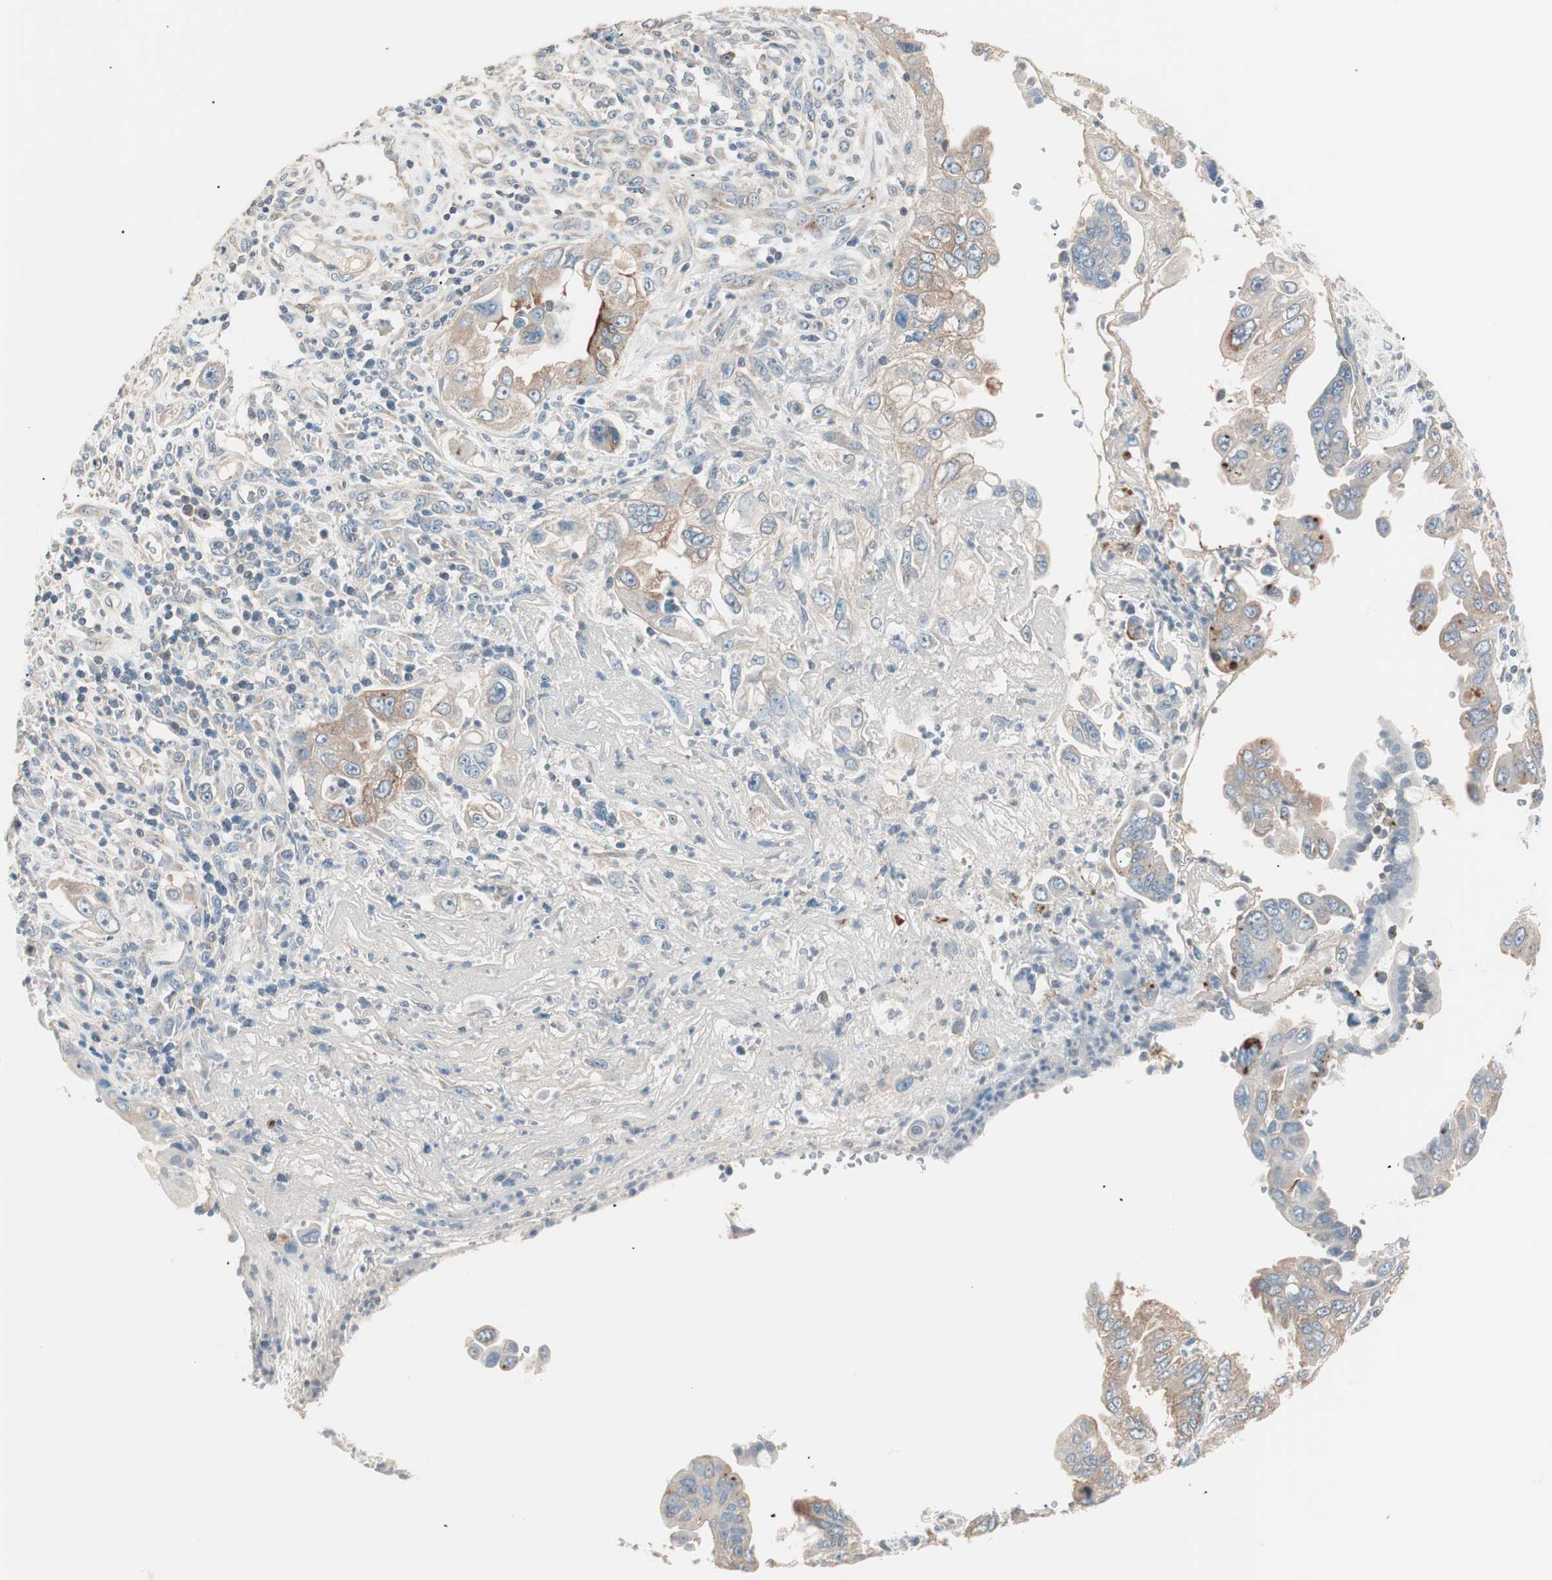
{"staining": {"intensity": "weak", "quantity": ">75%", "location": "cytoplasmic/membranous"}, "tissue": "pancreatic cancer", "cell_type": "Tumor cells", "image_type": "cancer", "snomed": [{"axis": "morphology", "description": "Normal tissue, NOS"}, {"axis": "topography", "description": "Lymph node"}], "caption": "Pancreatic cancer stained with a protein marker demonstrates weak staining in tumor cells.", "gene": "RAD54B", "patient": {"sex": "male", "age": 50}}